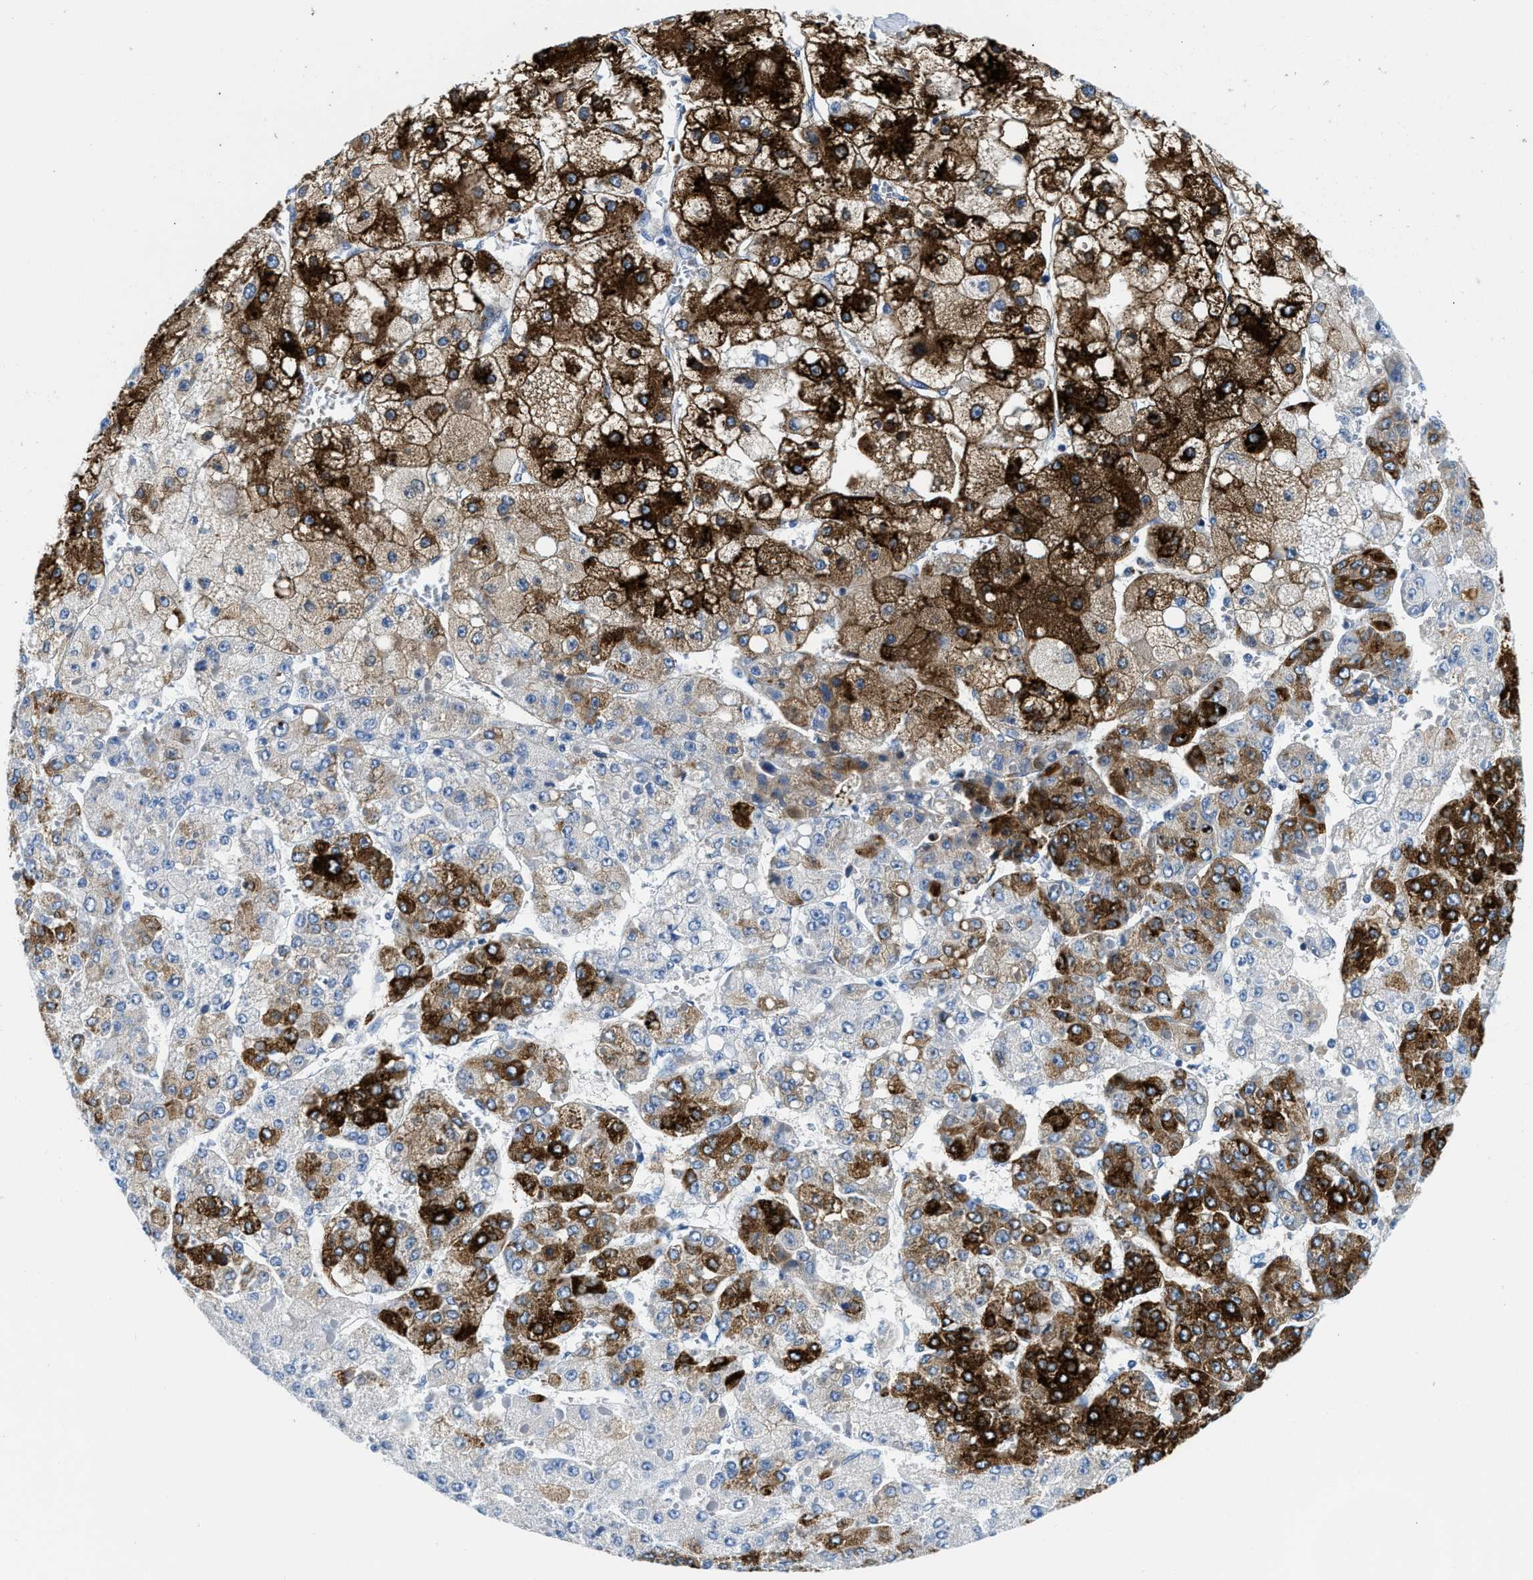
{"staining": {"intensity": "strong", "quantity": "25%-75%", "location": "cytoplasmic/membranous"}, "tissue": "liver cancer", "cell_type": "Tumor cells", "image_type": "cancer", "snomed": [{"axis": "morphology", "description": "Carcinoma, Hepatocellular, NOS"}, {"axis": "topography", "description": "Liver"}], "caption": "Liver cancer (hepatocellular carcinoma) tissue shows strong cytoplasmic/membranous positivity in about 25%-75% of tumor cells (DAB (3,3'-diaminobenzidine) IHC, brown staining for protein, blue staining for nuclei).", "gene": "MBL2", "patient": {"sex": "female", "age": 73}}